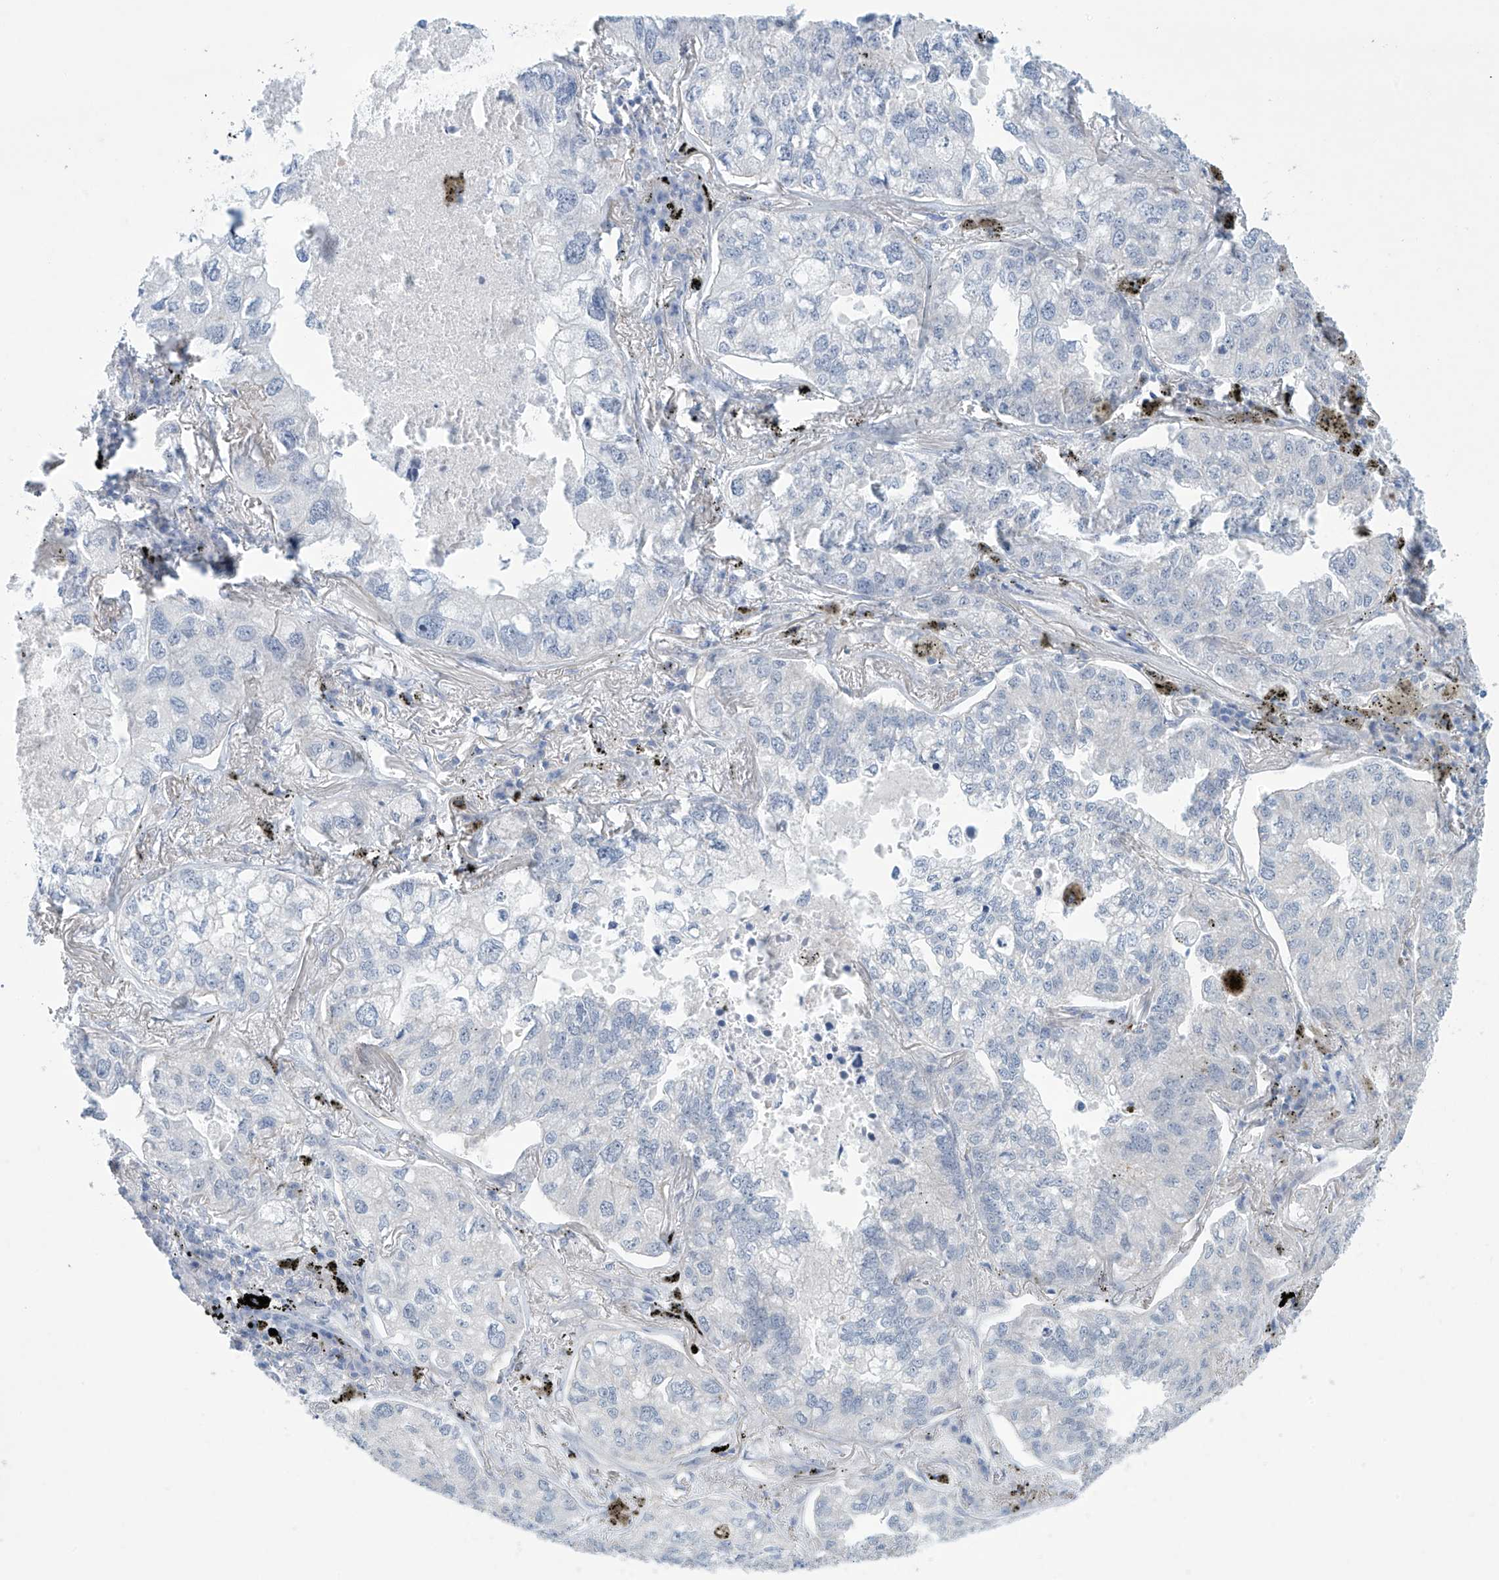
{"staining": {"intensity": "negative", "quantity": "none", "location": "none"}, "tissue": "lung cancer", "cell_type": "Tumor cells", "image_type": "cancer", "snomed": [{"axis": "morphology", "description": "Adenocarcinoma, NOS"}, {"axis": "topography", "description": "Lung"}], "caption": "Histopathology image shows no significant protein staining in tumor cells of lung adenocarcinoma. Brightfield microscopy of immunohistochemistry stained with DAB (brown) and hematoxylin (blue), captured at high magnification.", "gene": "SLC35A5", "patient": {"sex": "male", "age": 65}}